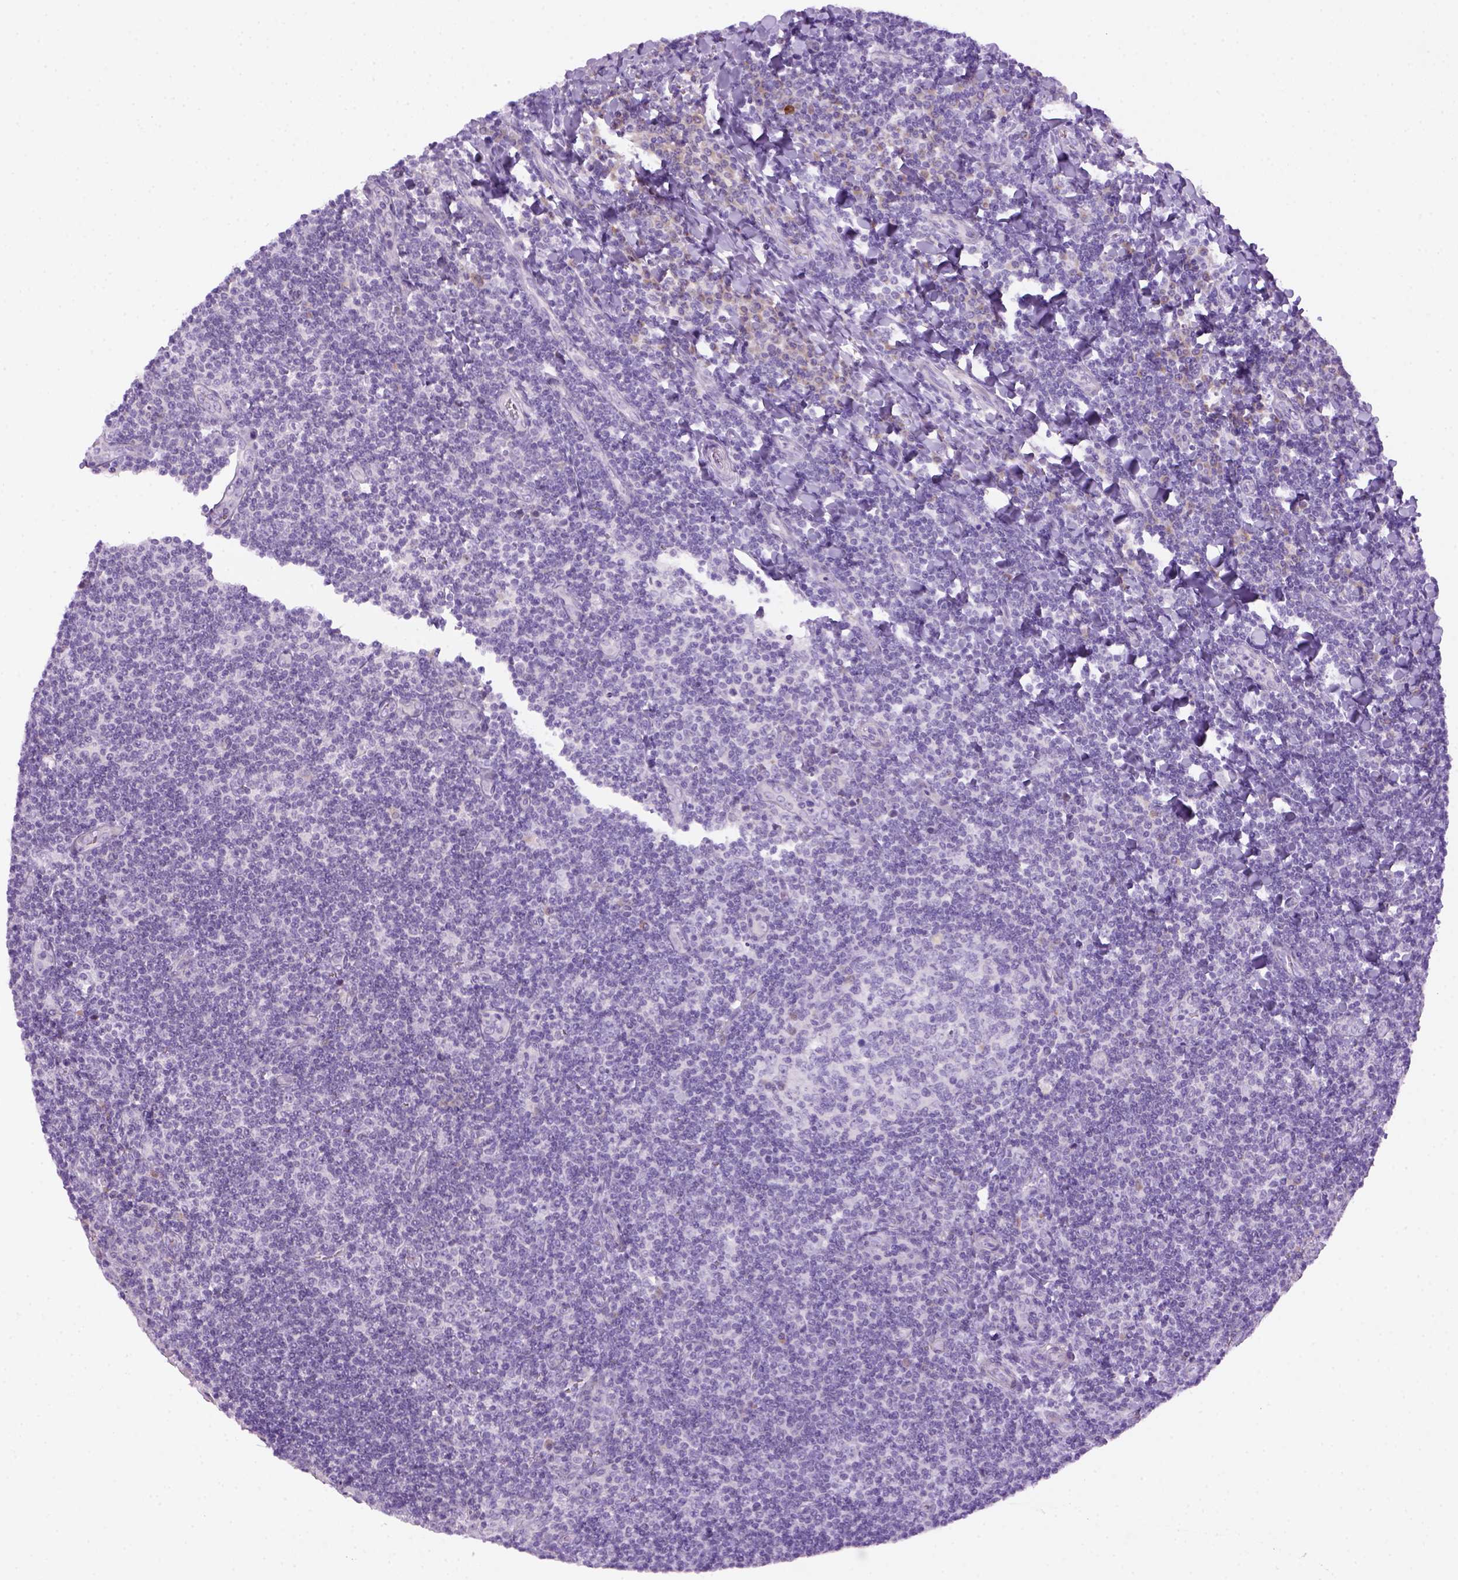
{"staining": {"intensity": "negative", "quantity": "none", "location": "none"}, "tissue": "tonsil", "cell_type": "Germinal center cells", "image_type": "normal", "snomed": [{"axis": "morphology", "description": "Normal tissue, NOS"}, {"axis": "morphology", "description": "Inflammation, NOS"}, {"axis": "topography", "description": "Tonsil"}], "caption": "Germinal center cells show no significant protein expression in normal tonsil.", "gene": "DNAH11", "patient": {"sex": "female", "age": 31}}